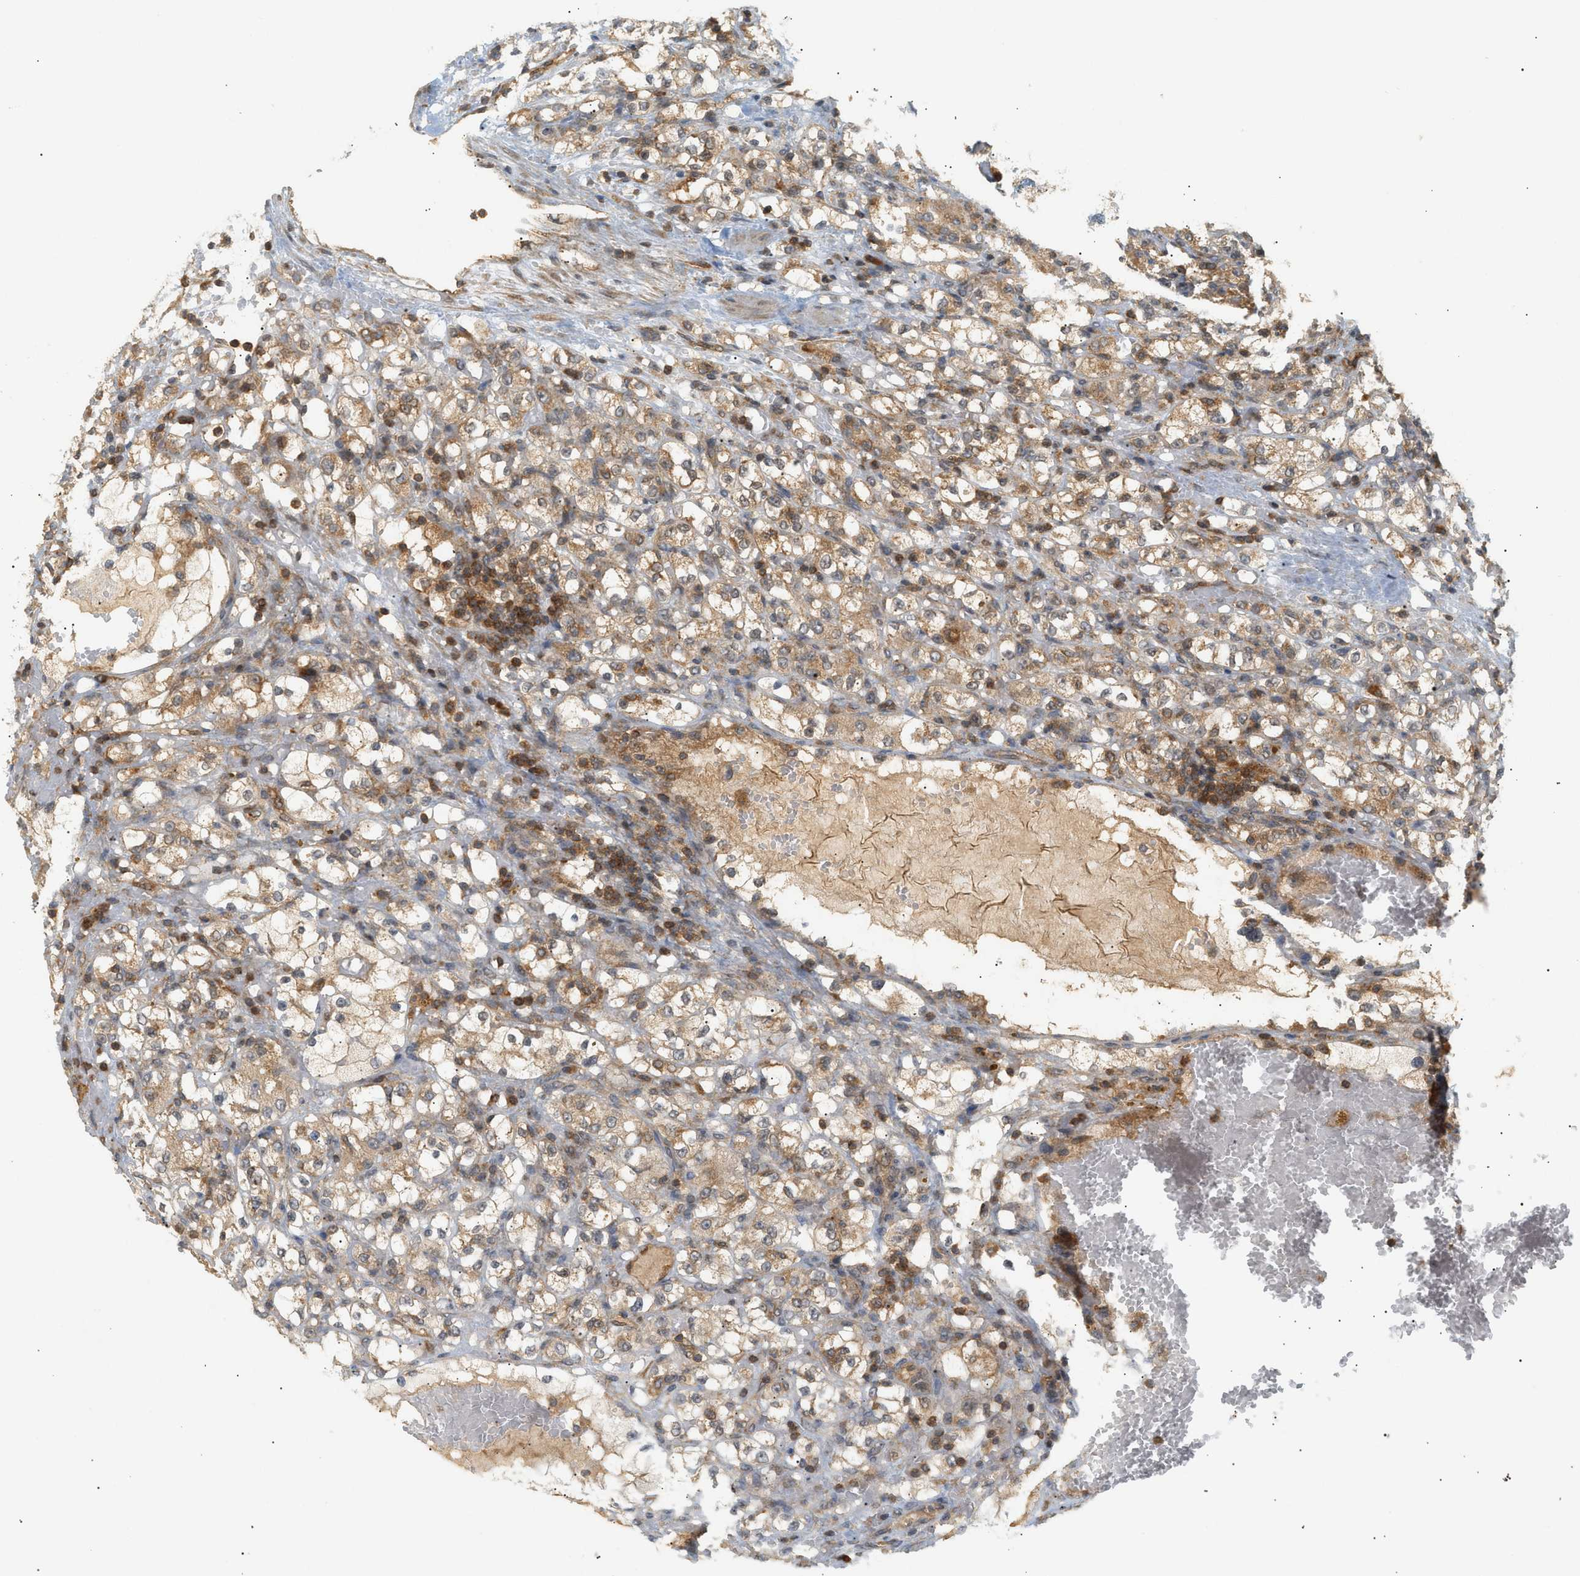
{"staining": {"intensity": "moderate", "quantity": ">75%", "location": "cytoplasmic/membranous,nuclear"}, "tissue": "renal cancer", "cell_type": "Tumor cells", "image_type": "cancer", "snomed": [{"axis": "morphology", "description": "Normal tissue, NOS"}, {"axis": "morphology", "description": "Adenocarcinoma, NOS"}, {"axis": "topography", "description": "Kidney"}], "caption": "There is medium levels of moderate cytoplasmic/membranous and nuclear expression in tumor cells of adenocarcinoma (renal), as demonstrated by immunohistochemical staining (brown color).", "gene": "SHC1", "patient": {"sex": "male", "age": 61}}